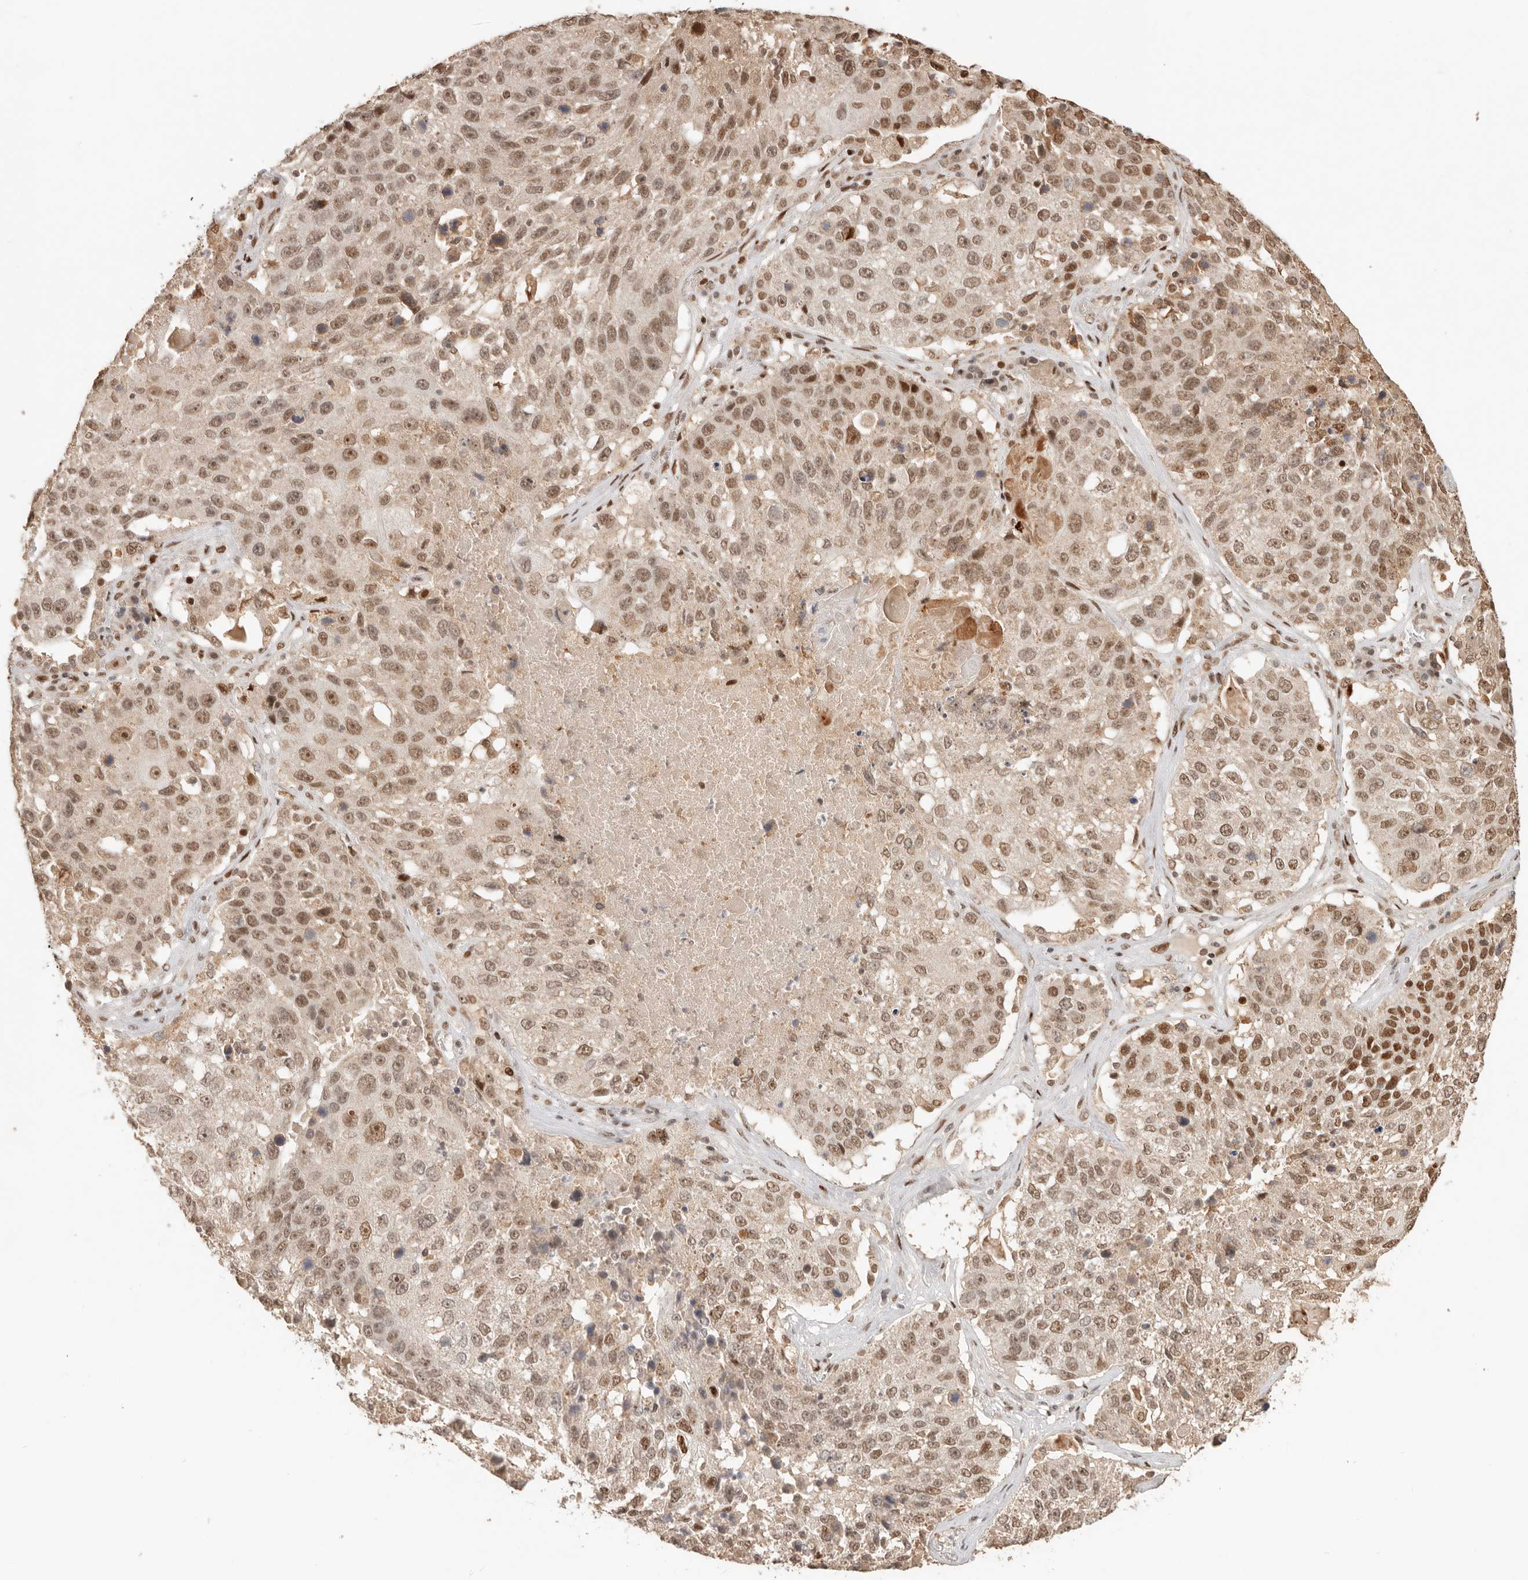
{"staining": {"intensity": "moderate", "quantity": ">75%", "location": "nuclear"}, "tissue": "lung cancer", "cell_type": "Tumor cells", "image_type": "cancer", "snomed": [{"axis": "morphology", "description": "Squamous cell carcinoma, NOS"}, {"axis": "topography", "description": "Lung"}], "caption": "Immunohistochemistry (IHC) (DAB) staining of human lung cancer demonstrates moderate nuclear protein expression in about >75% of tumor cells. The staining was performed using DAB (3,3'-diaminobenzidine), with brown indicating positive protein expression. Nuclei are stained blue with hematoxylin.", "gene": "NPAS2", "patient": {"sex": "male", "age": 61}}